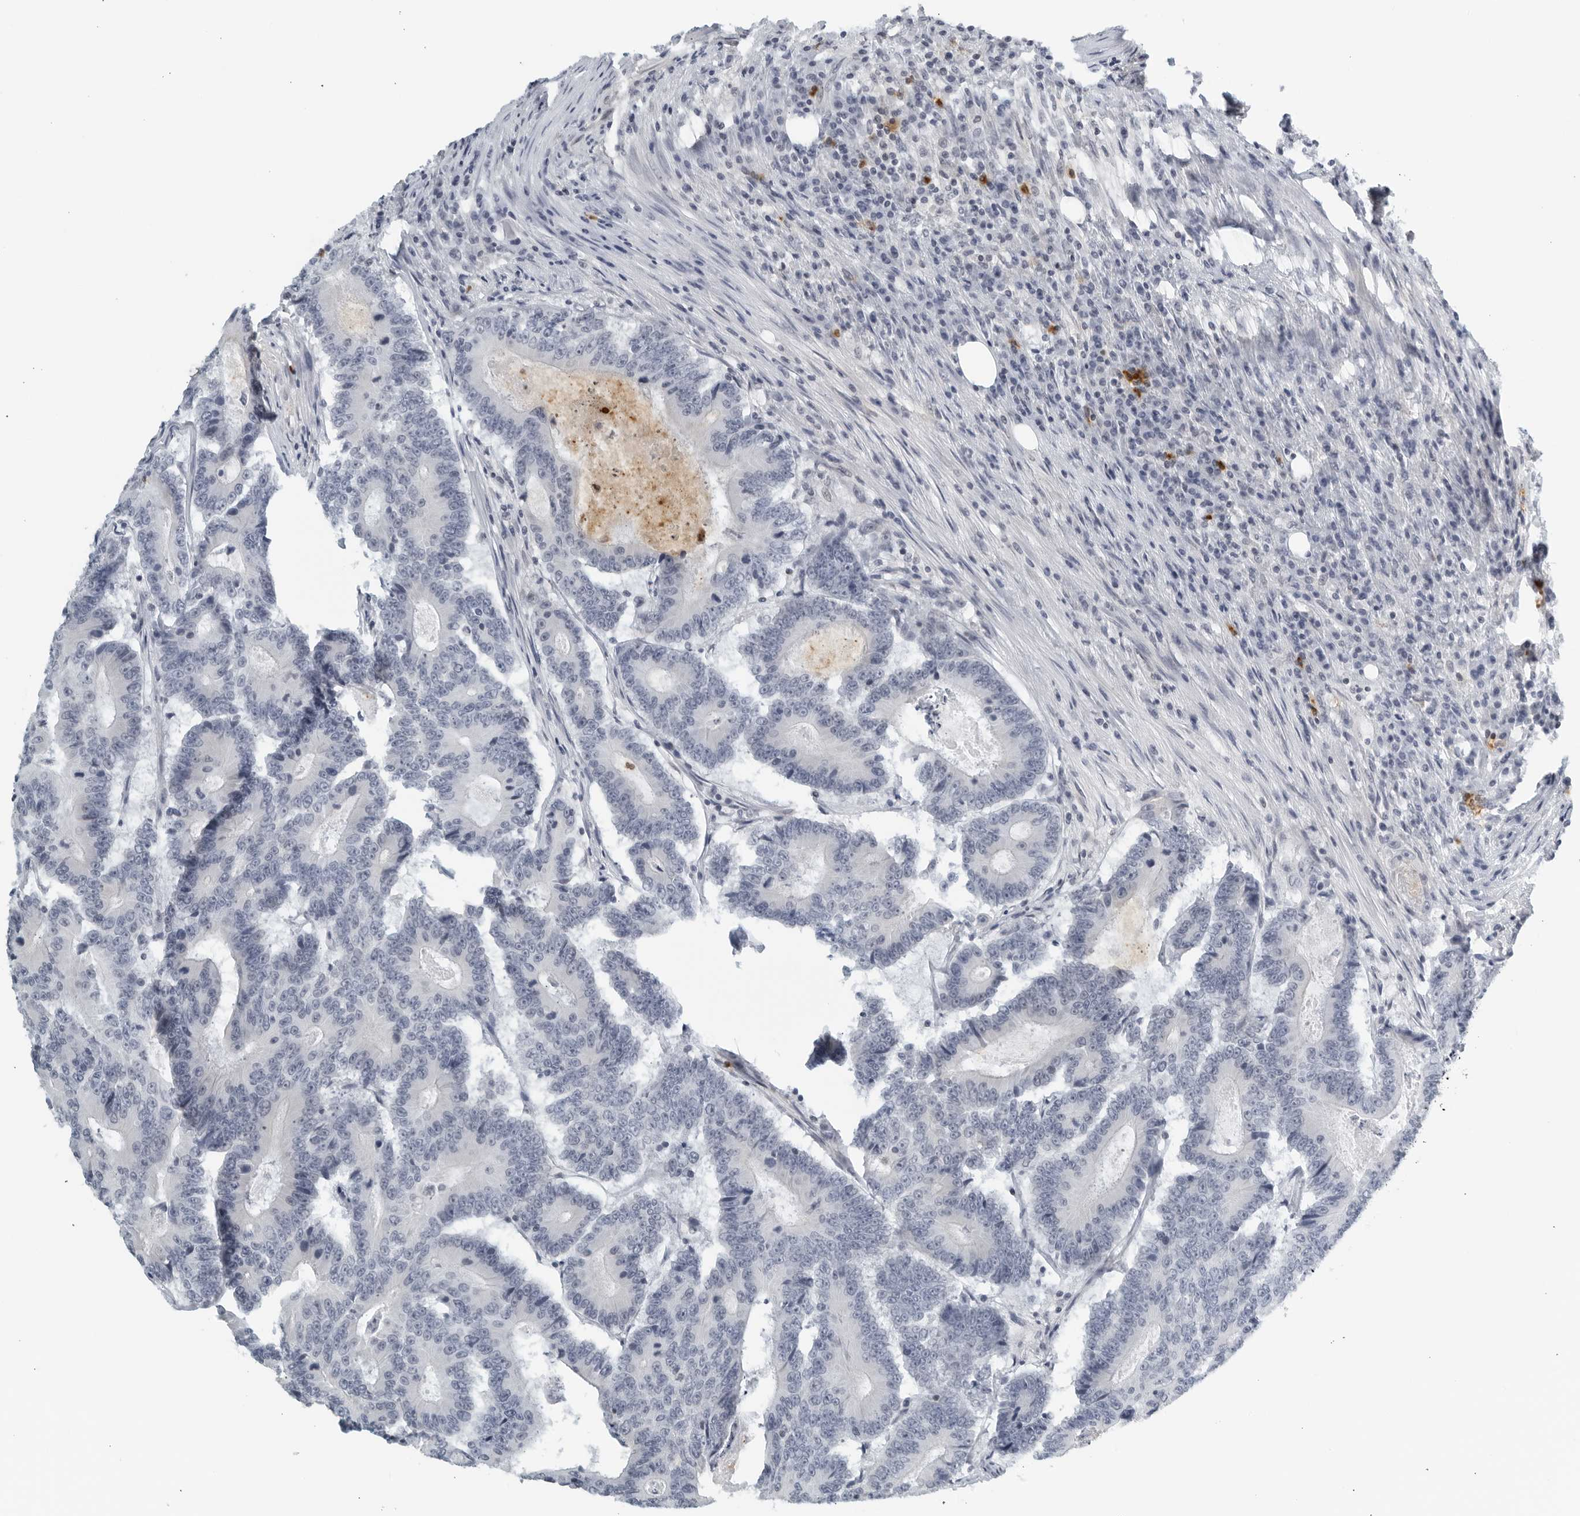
{"staining": {"intensity": "negative", "quantity": "none", "location": "none"}, "tissue": "colorectal cancer", "cell_type": "Tumor cells", "image_type": "cancer", "snomed": [{"axis": "morphology", "description": "Adenocarcinoma, NOS"}, {"axis": "topography", "description": "Colon"}], "caption": "IHC of colorectal cancer reveals no positivity in tumor cells.", "gene": "KLK7", "patient": {"sex": "male", "age": 83}}